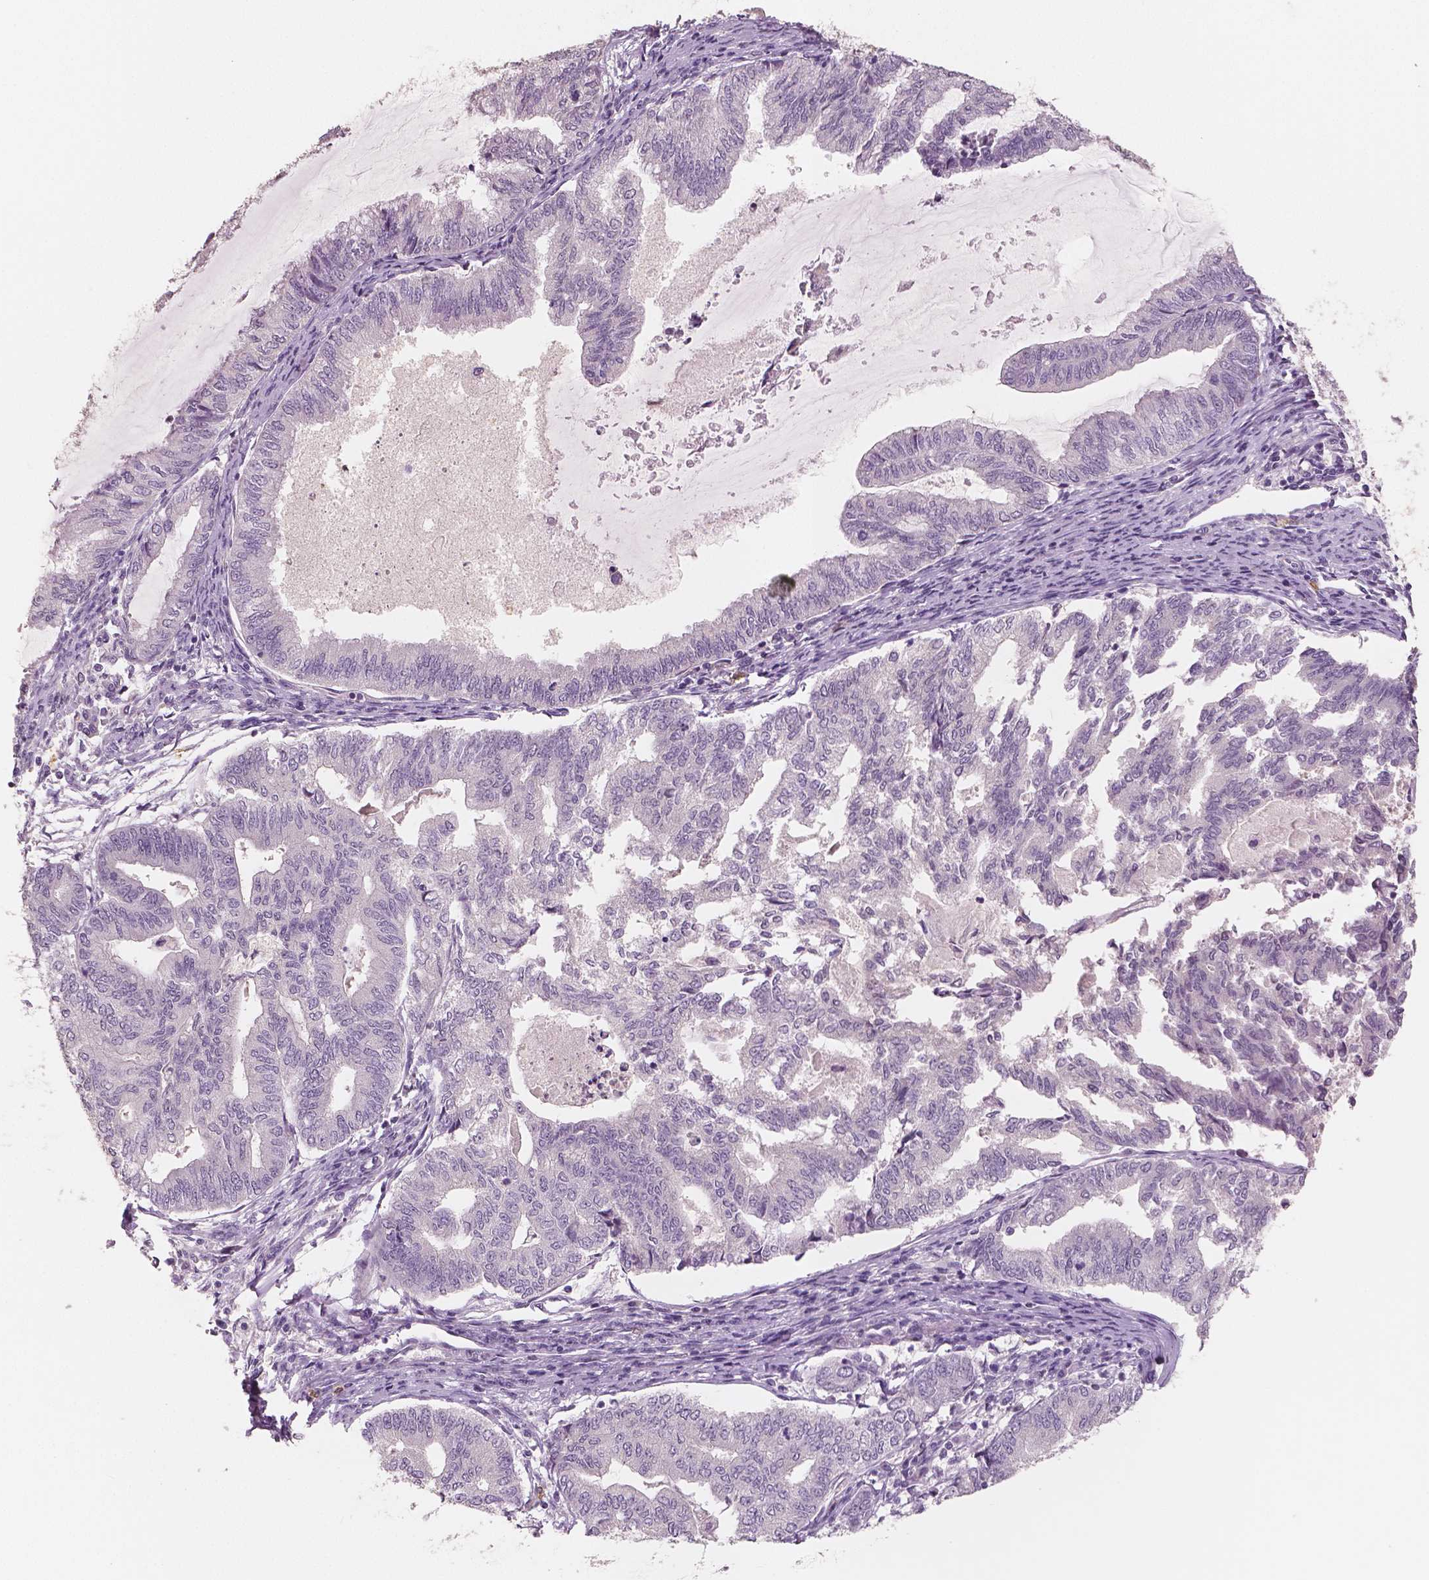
{"staining": {"intensity": "negative", "quantity": "none", "location": "none"}, "tissue": "endometrial cancer", "cell_type": "Tumor cells", "image_type": "cancer", "snomed": [{"axis": "morphology", "description": "Adenocarcinoma, NOS"}, {"axis": "topography", "description": "Endometrium"}], "caption": "This is an IHC histopathology image of human adenocarcinoma (endometrial). There is no positivity in tumor cells.", "gene": "KIT", "patient": {"sex": "female", "age": 79}}